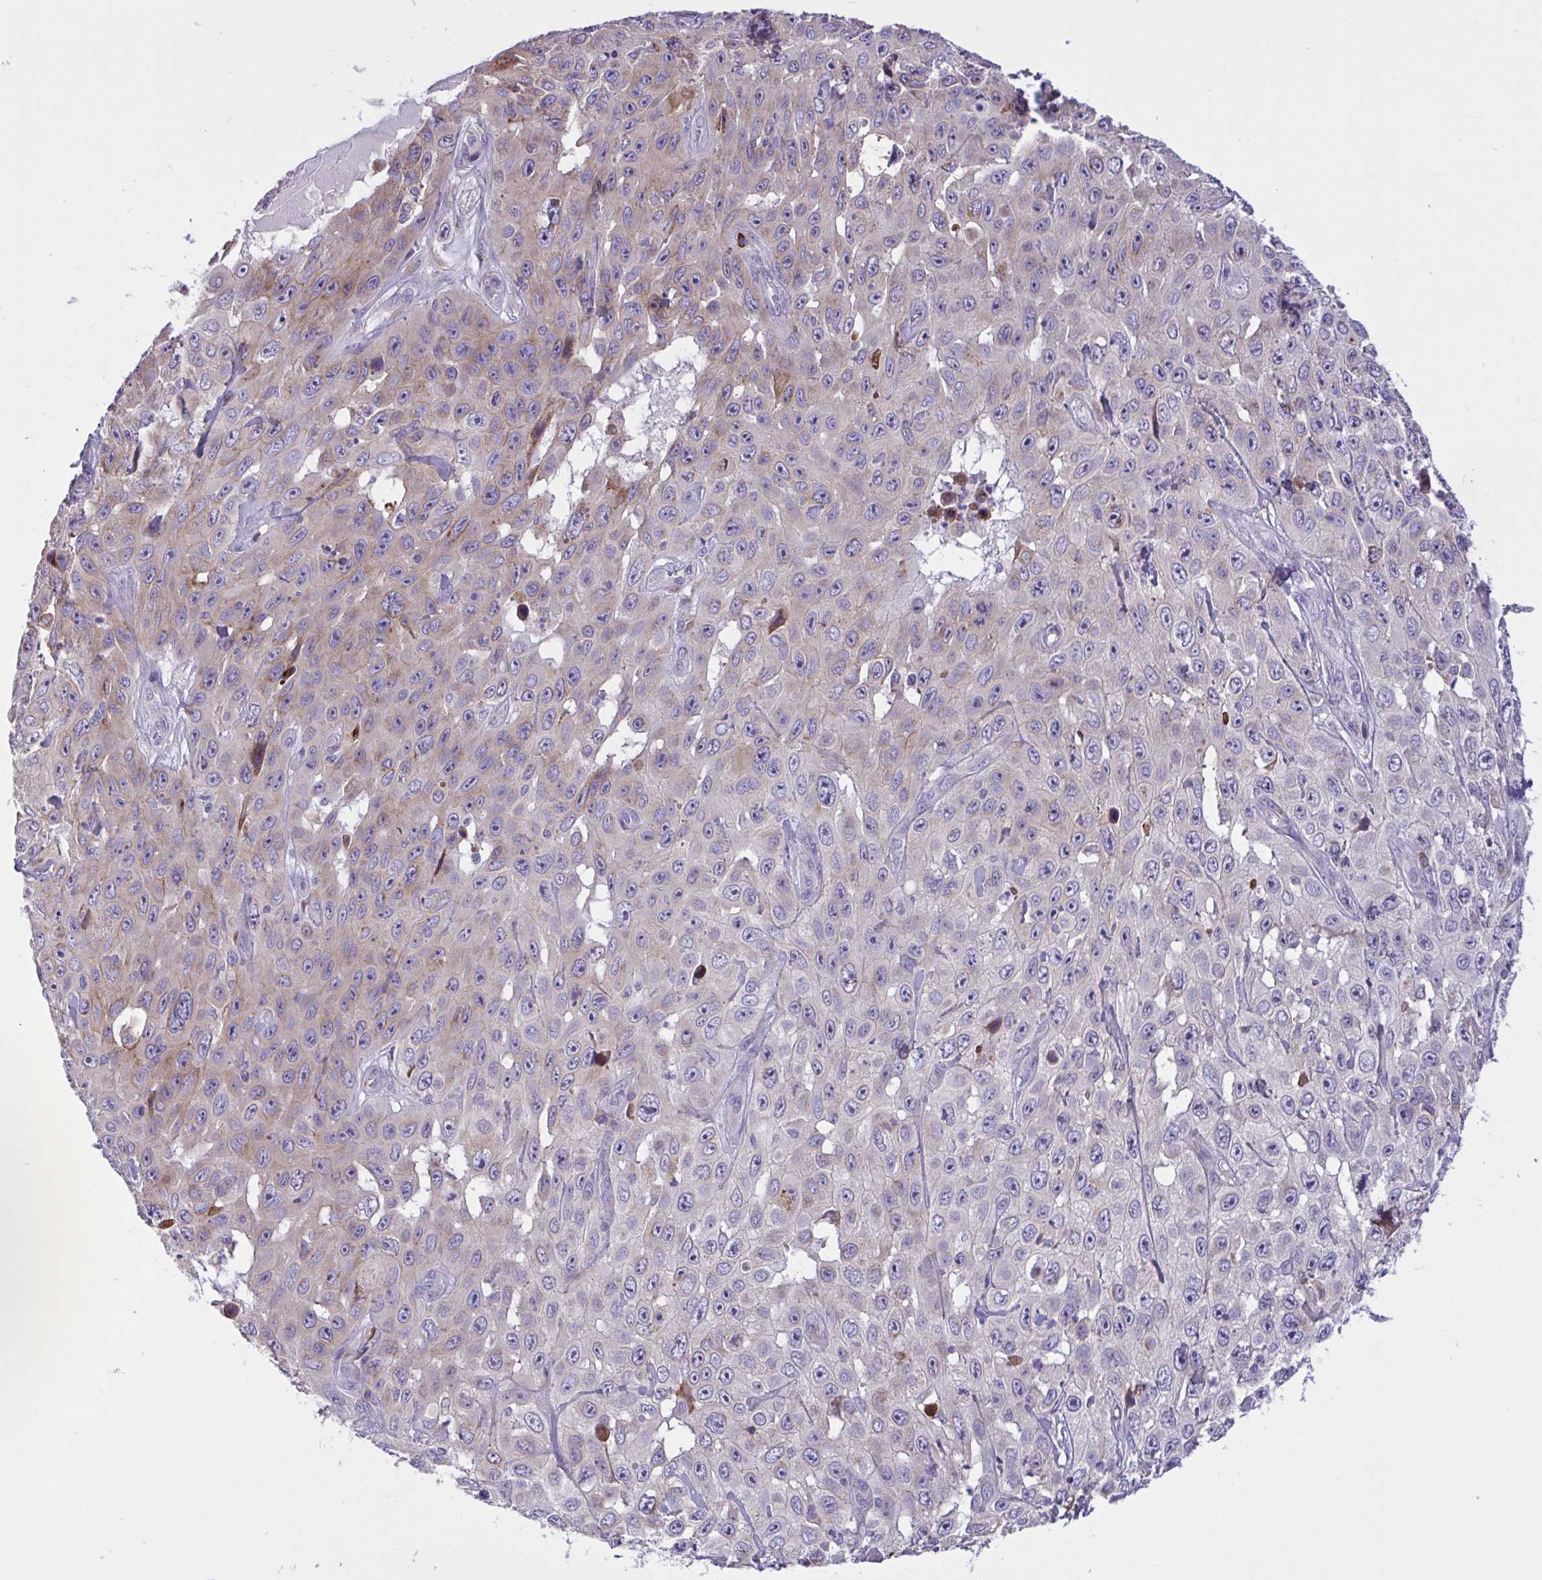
{"staining": {"intensity": "weak", "quantity": "<25%", "location": "cytoplasmic/membranous"}, "tissue": "skin cancer", "cell_type": "Tumor cells", "image_type": "cancer", "snomed": [{"axis": "morphology", "description": "Squamous cell carcinoma, NOS"}, {"axis": "topography", "description": "Skin"}], "caption": "This is an immunohistochemistry (IHC) histopathology image of skin squamous cell carcinoma. There is no staining in tumor cells.", "gene": "DSC3", "patient": {"sex": "male", "age": 82}}